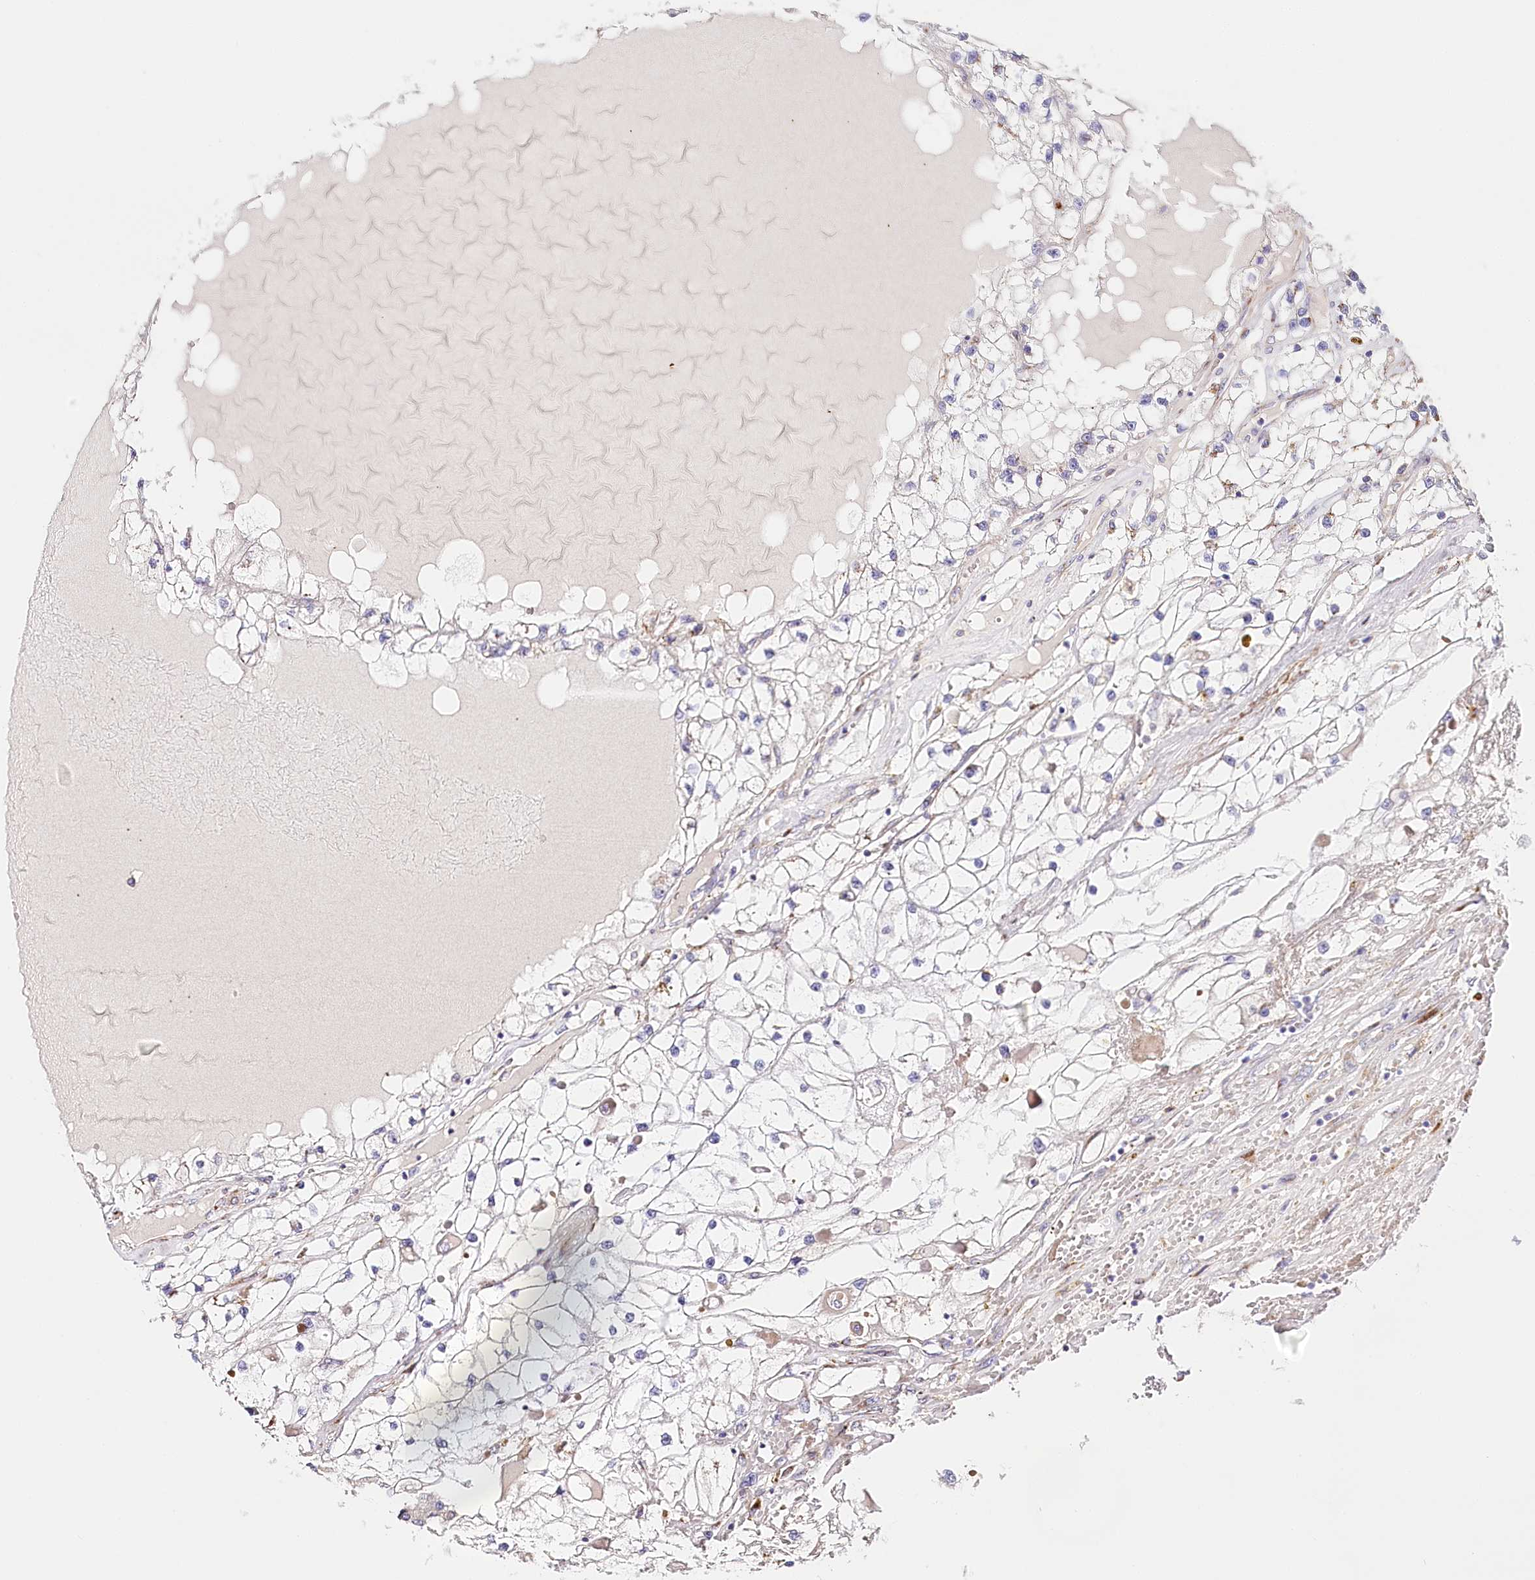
{"staining": {"intensity": "negative", "quantity": "none", "location": "none"}, "tissue": "renal cancer", "cell_type": "Tumor cells", "image_type": "cancer", "snomed": [{"axis": "morphology", "description": "Adenocarcinoma, NOS"}, {"axis": "topography", "description": "Kidney"}], "caption": "This is an IHC histopathology image of adenocarcinoma (renal). There is no staining in tumor cells.", "gene": "ABRAXAS2", "patient": {"sex": "male", "age": 68}}